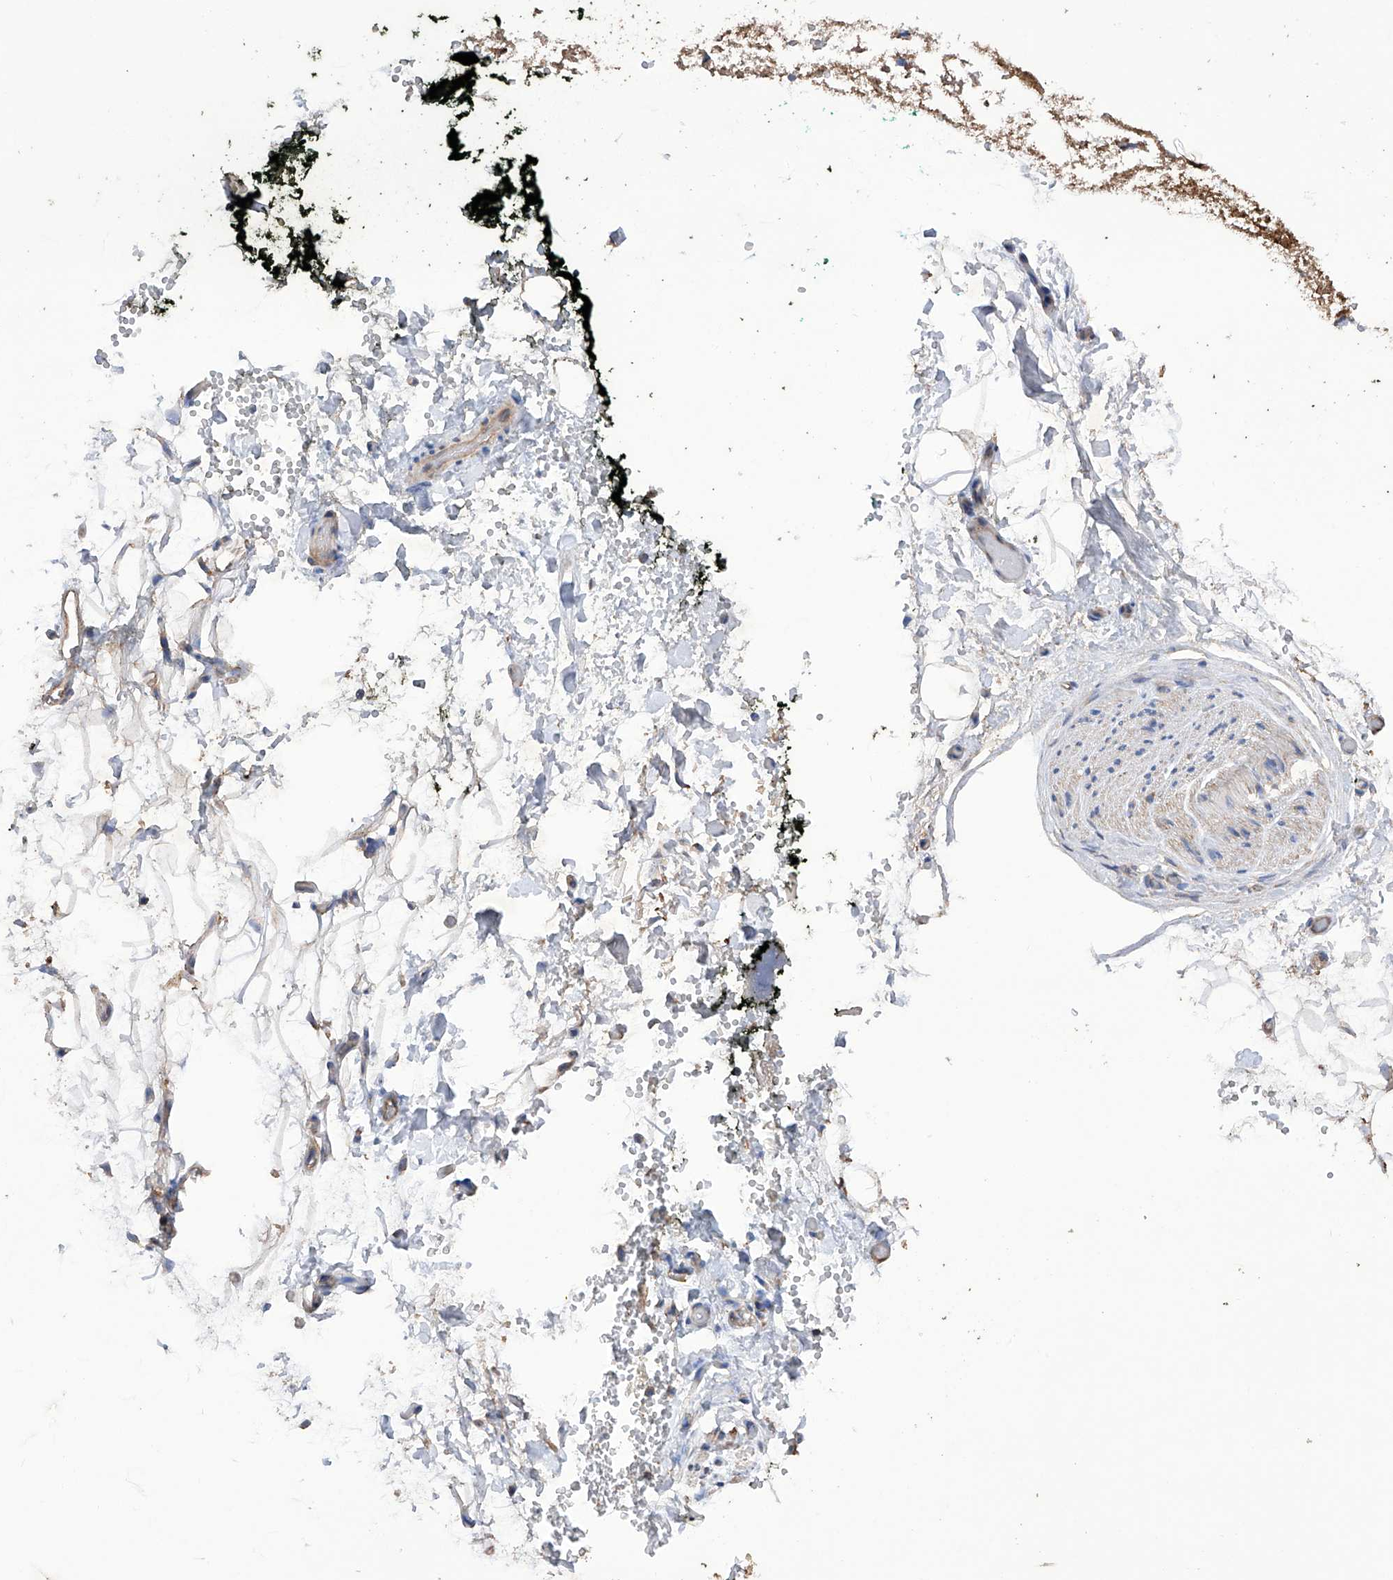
{"staining": {"intensity": "weak", "quantity": "25%-75%", "location": "cytoplasmic/membranous"}, "tissue": "adipose tissue", "cell_type": "Adipocytes", "image_type": "normal", "snomed": [{"axis": "morphology", "description": "Normal tissue, NOS"}, {"axis": "morphology", "description": "Adenocarcinoma, NOS"}, {"axis": "topography", "description": "Pancreas"}, {"axis": "topography", "description": "Peripheral nerve tissue"}], "caption": "Brown immunohistochemical staining in unremarkable adipose tissue displays weak cytoplasmic/membranous staining in approximately 25%-75% of adipocytes.", "gene": "EFCAB2", "patient": {"sex": "male", "age": 59}}